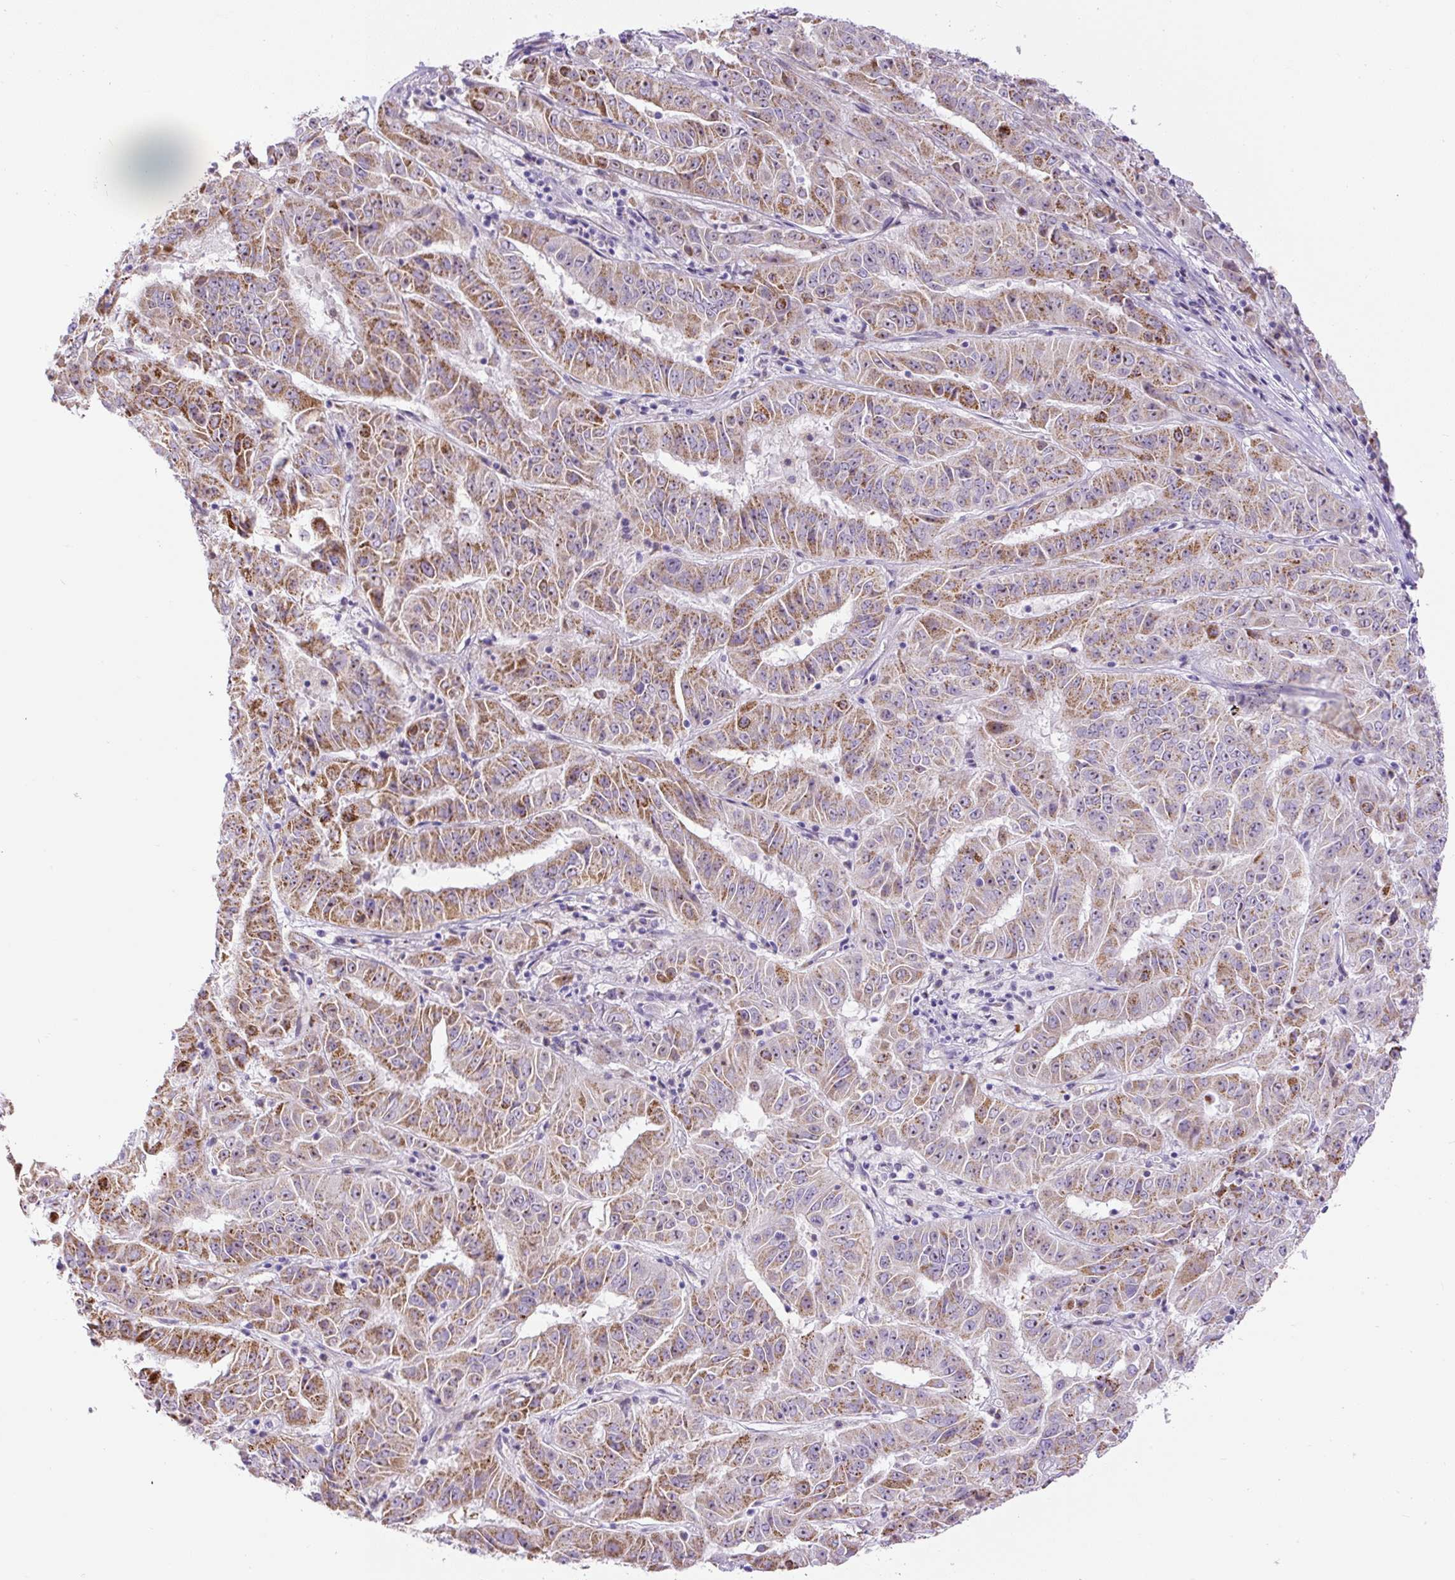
{"staining": {"intensity": "moderate", "quantity": ">75%", "location": "cytoplasmic/membranous"}, "tissue": "pancreatic cancer", "cell_type": "Tumor cells", "image_type": "cancer", "snomed": [{"axis": "morphology", "description": "Adenocarcinoma, NOS"}, {"axis": "topography", "description": "Pancreas"}], "caption": "A histopathology image showing moderate cytoplasmic/membranous positivity in approximately >75% of tumor cells in pancreatic cancer, as visualized by brown immunohistochemical staining.", "gene": "ZNF596", "patient": {"sex": "male", "age": 63}}